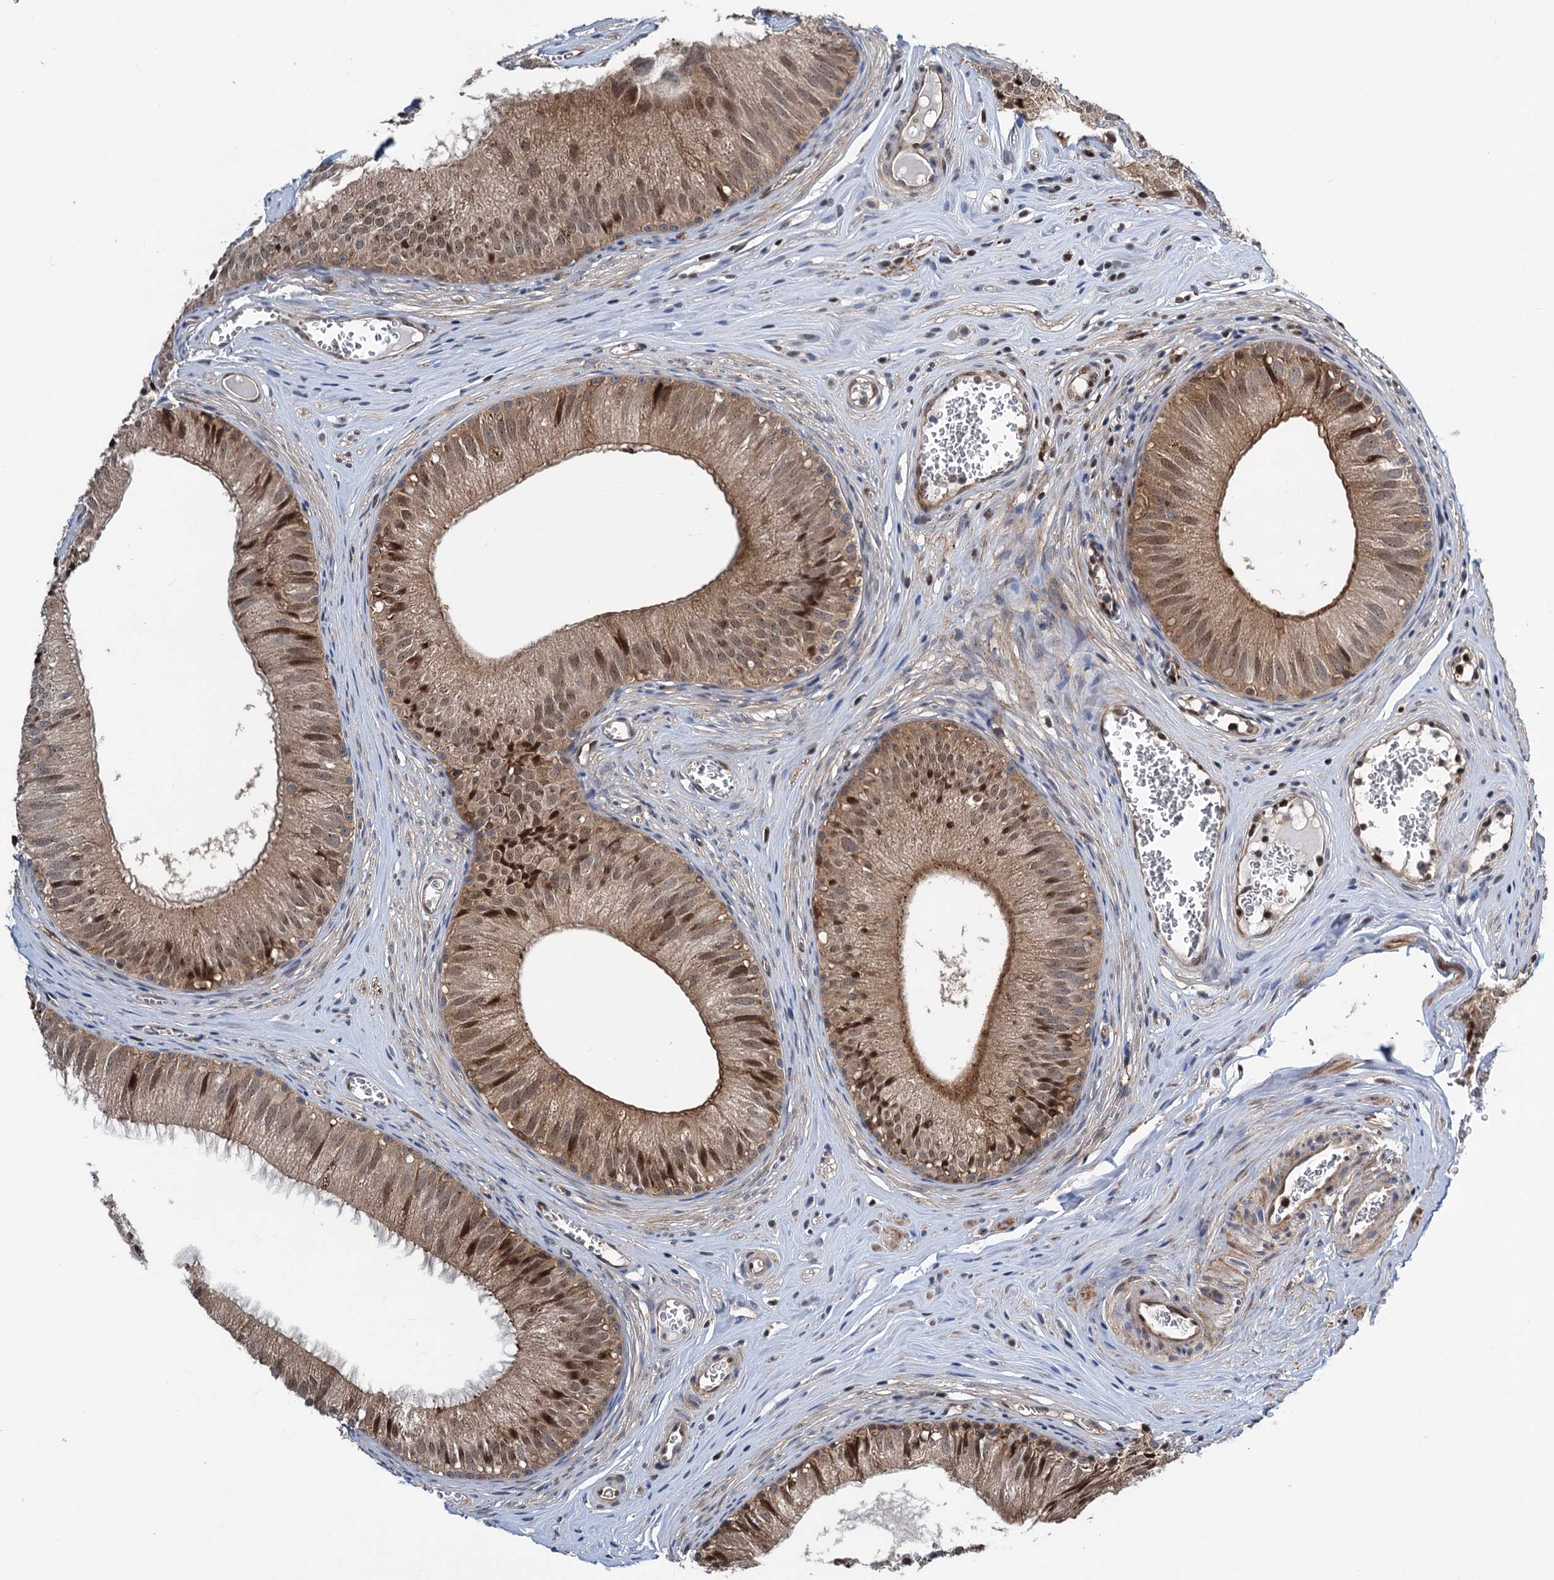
{"staining": {"intensity": "moderate", "quantity": ">75%", "location": "cytoplasmic/membranous,nuclear"}, "tissue": "epididymis", "cell_type": "Glandular cells", "image_type": "normal", "snomed": [{"axis": "morphology", "description": "Normal tissue, NOS"}, {"axis": "topography", "description": "Epididymis"}], "caption": "Immunohistochemistry (DAB) staining of unremarkable epididymis exhibits moderate cytoplasmic/membranous,nuclear protein expression in approximately >75% of glandular cells.", "gene": "GPBP1", "patient": {"sex": "male", "age": 36}}